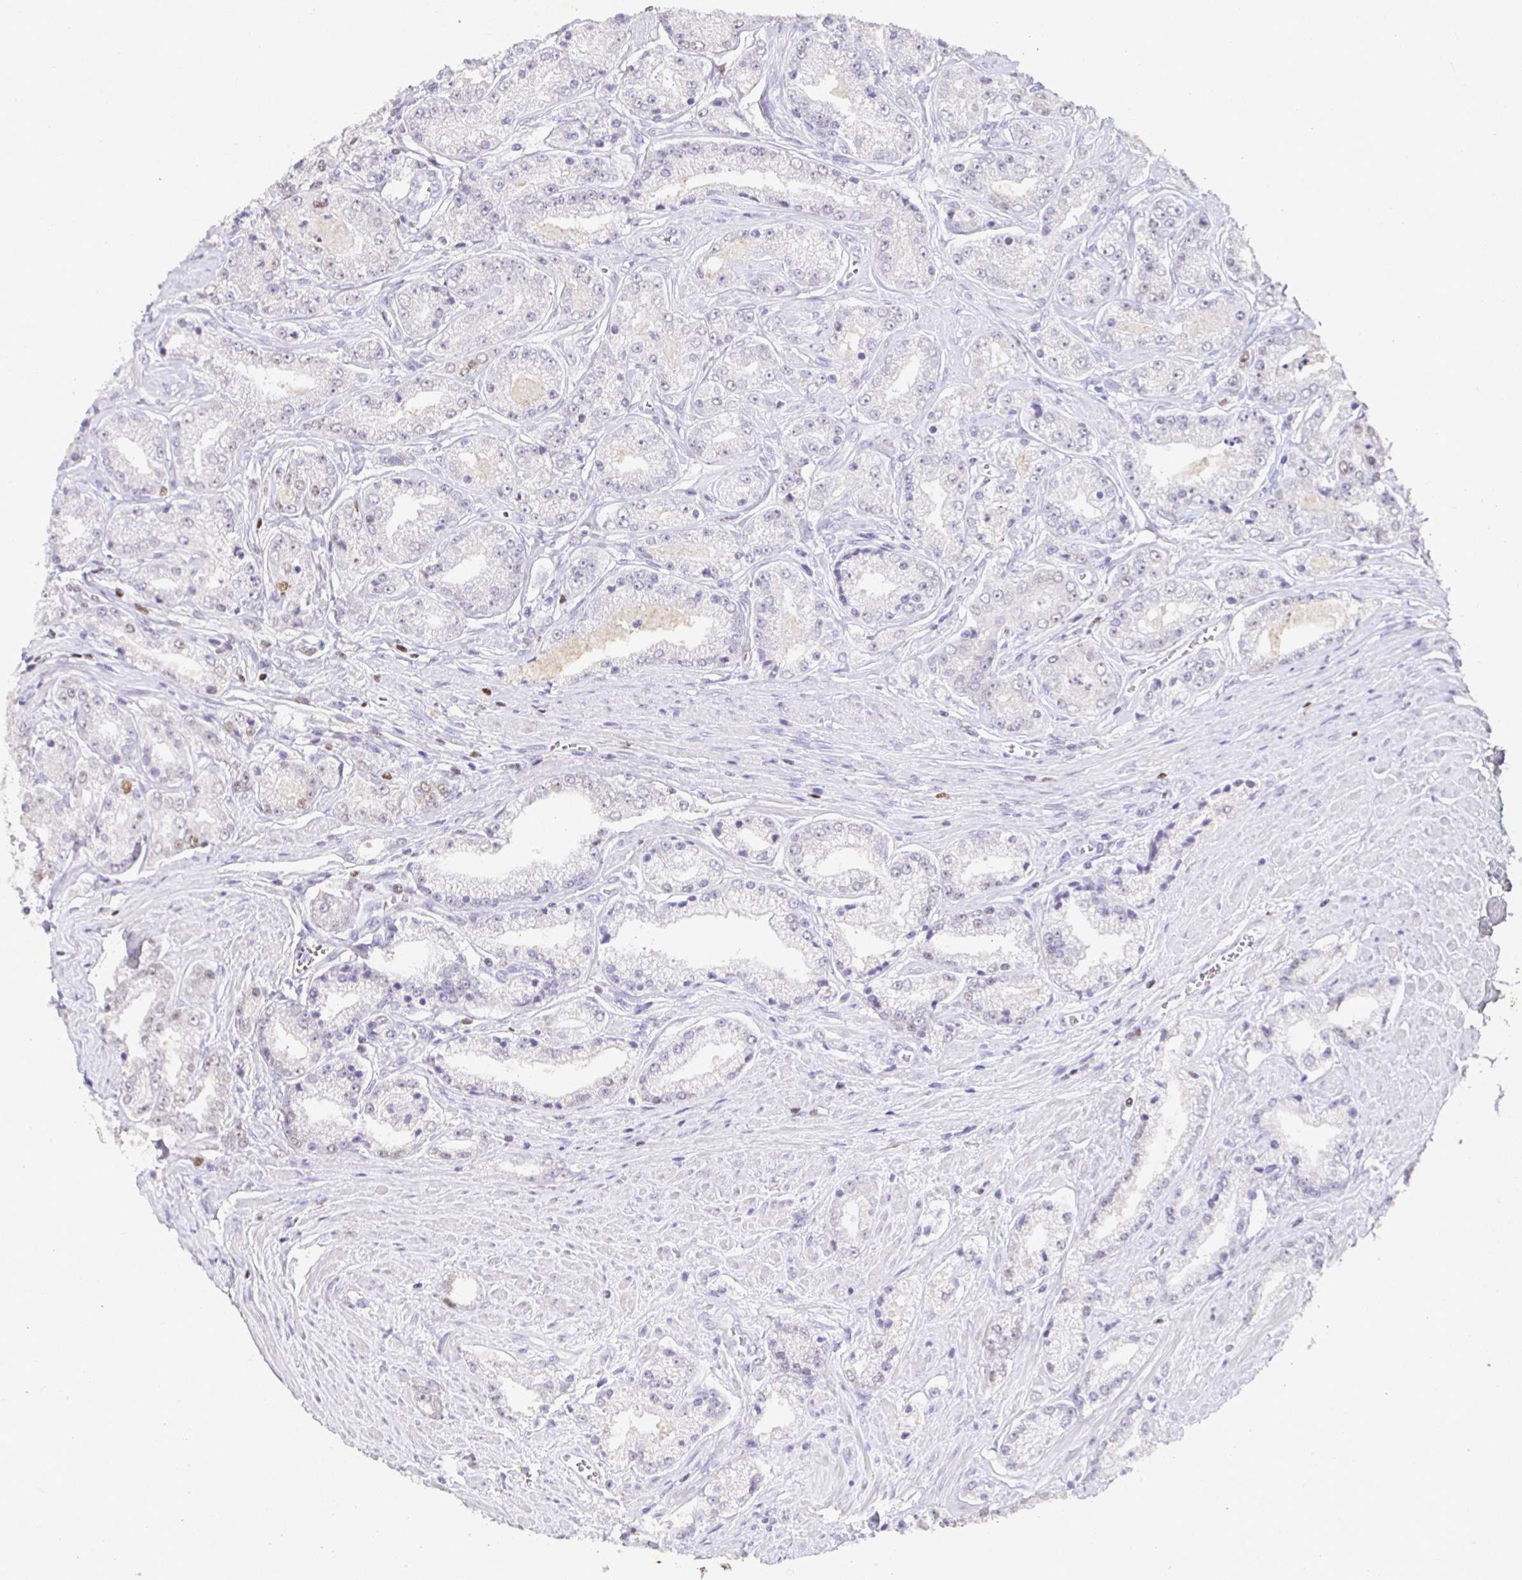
{"staining": {"intensity": "negative", "quantity": "none", "location": "none"}, "tissue": "prostate cancer", "cell_type": "Tumor cells", "image_type": "cancer", "snomed": [{"axis": "morphology", "description": "Adenocarcinoma, High grade"}, {"axis": "topography", "description": "Prostate"}], "caption": "This is a histopathology image of IHC staining of prostate cancer, which shows no positivity in tumor cells.", "gene": "SATB1", "patient": {"sex": "male", "age": 66}}